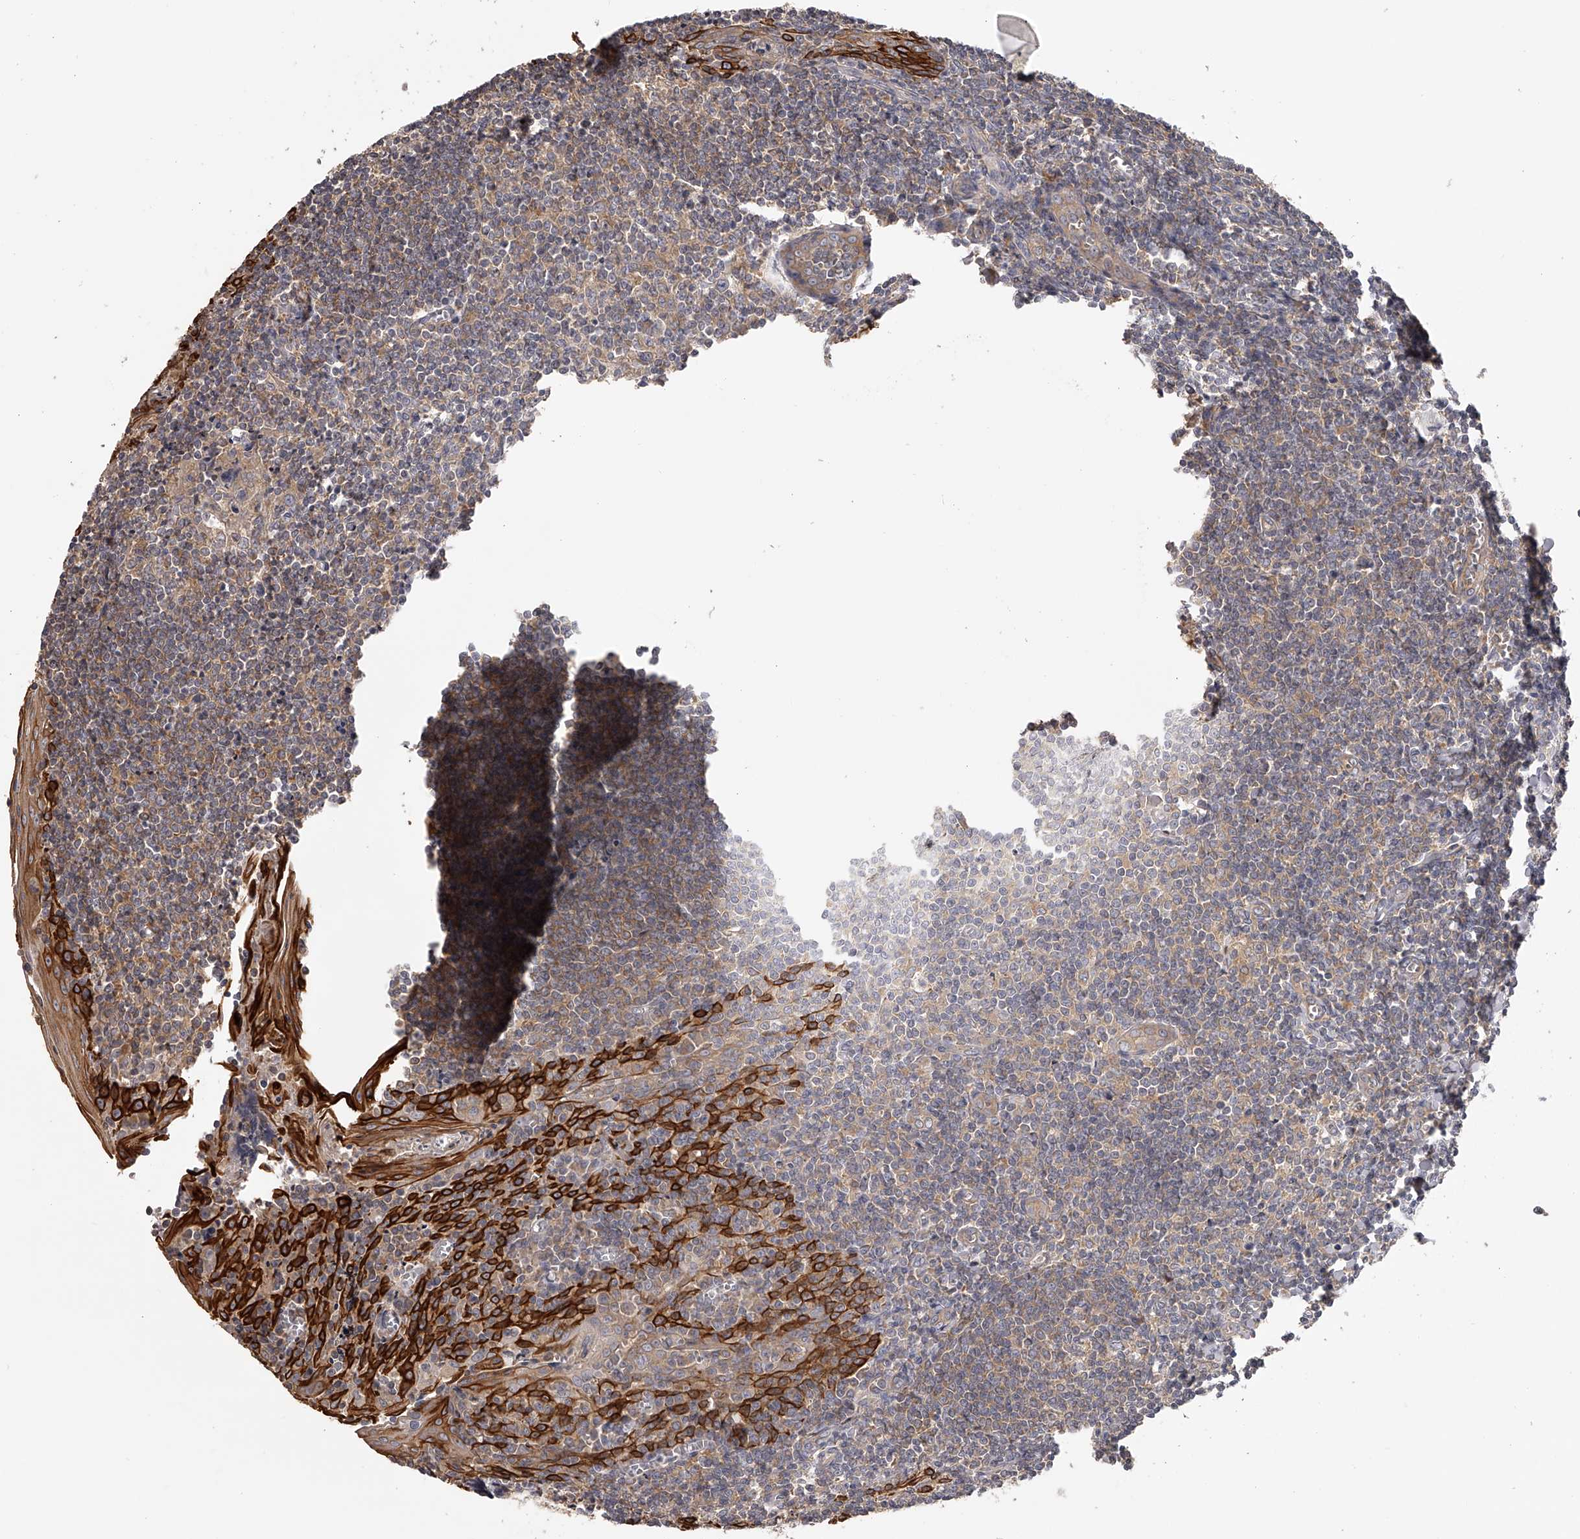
{"staining": {"intensity": "weak", "quantity": "<25%", "location": "cytoplasmic/membranous"}, "tissue": "tonsil", "cell_type": "Germinal center cells", "image_type": "normal", "snomed": [{"axis": "morphology", "description": "Normal tissue, NOS"}, {"axis": "topography", "description": "Tonsil"}], "caption": "Immunohistochemistry histopathology image of unremarkable tonsil: tonsil stained with DAB shows no significant protein staining in germinal center cells. The staining was performed using DAB to visualize the protein expression in brown, while the nuclei were stained in blue with hematoxylin (Magnification: 20x).", "gene": "TNN", "patient": {"sex": "male", "age": 27}}